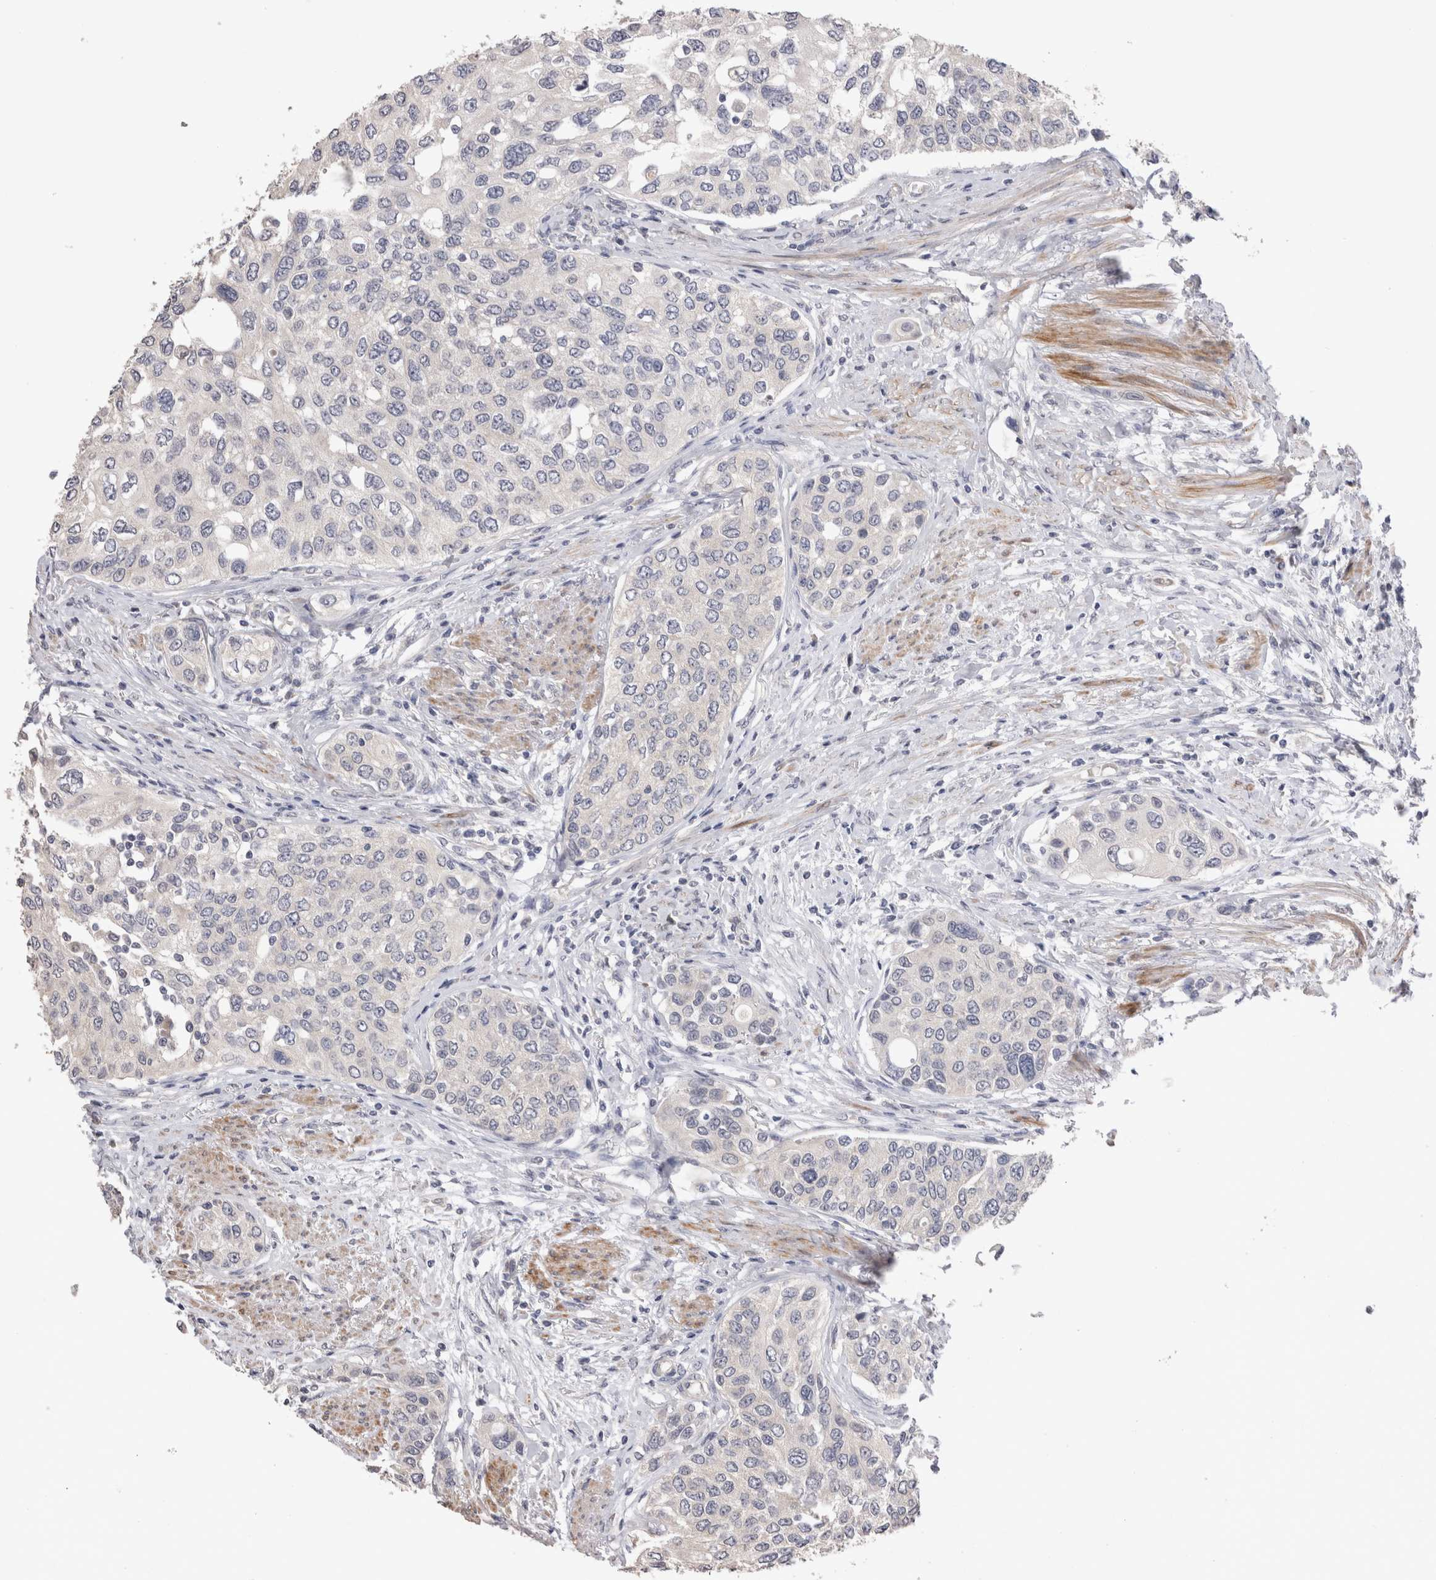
{"staining": {"intensity": "negative", "quantity": "none", "location": "none"}, "tissue": "urothelial cancer", "cell_type": "Tumor cells", "image_type": "cancer", "snomed": [{"axis": "morphology", "description": "Urothelial carcinoma, High grade"}, {"axis": "topography", "description": "Urinary bladder"}], "caption": "Tumor cells are negative for protein expression in human urothelial cancer.", "gene": "CRYBG1", "patient": {"sex": "female", "age": 56}}